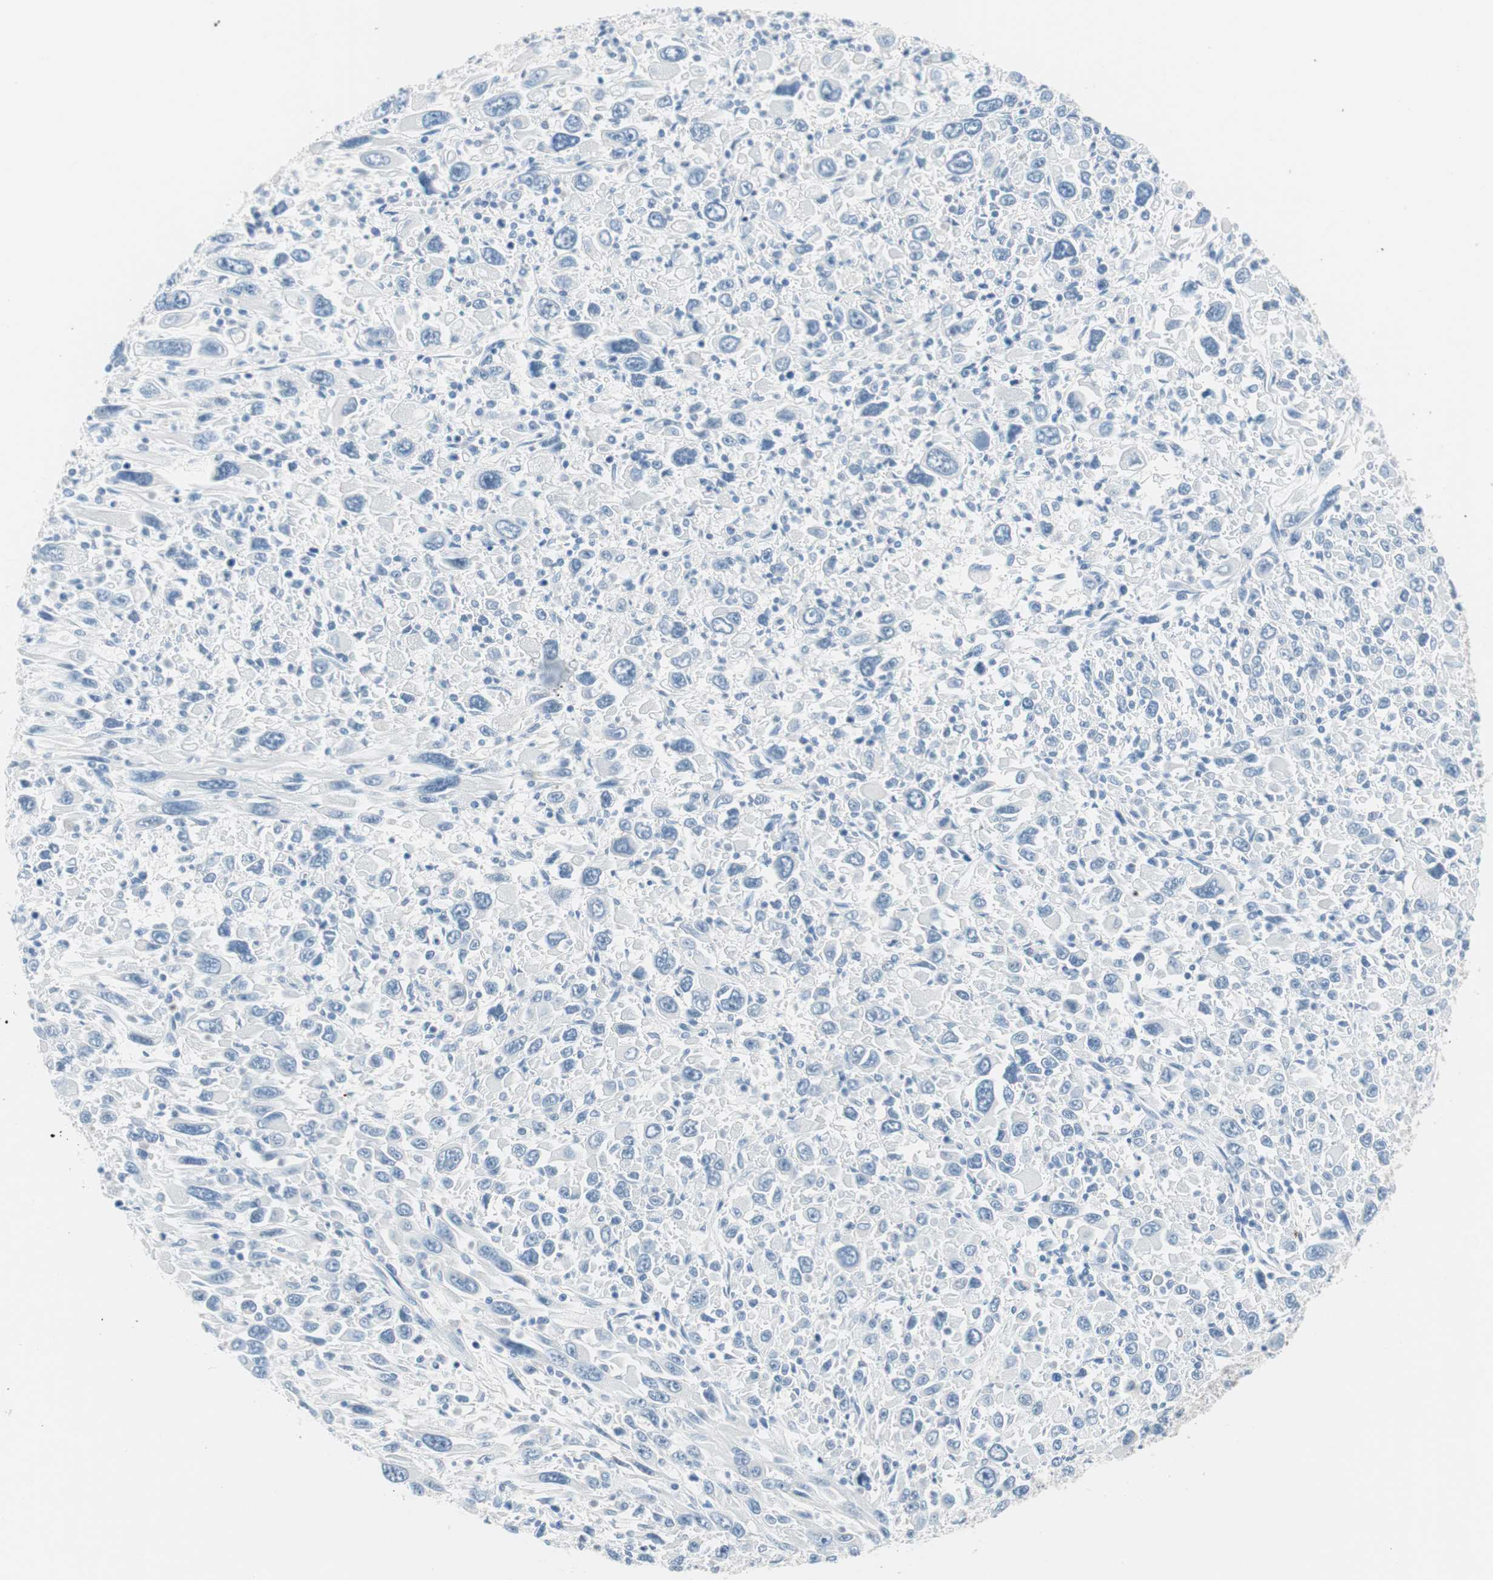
{"staining": {"intensity": "negative", "quantity": "none", "location": "none"}, "tissue": "melanoma", "cell_type": "Tumor cells", "image_type": "cancer", "snomed": [{"axis": "morphology", "description": "Malignant melanoma, Metastatic site"}, {"axis": "topography", "description": "Skin"}], "caption": "An immunohistochemistry photomicrograph of malignant melanoma (metastatic site) is shown. There is no staining in tumor cells of malignant melanoma (metastatic site). (DAB (3,3'-diaminobenzidine) immunohistochemistry with hematoxylin counter stain).", "gene": "VIL1", "patient": {"sex": "female", "age": 56}}